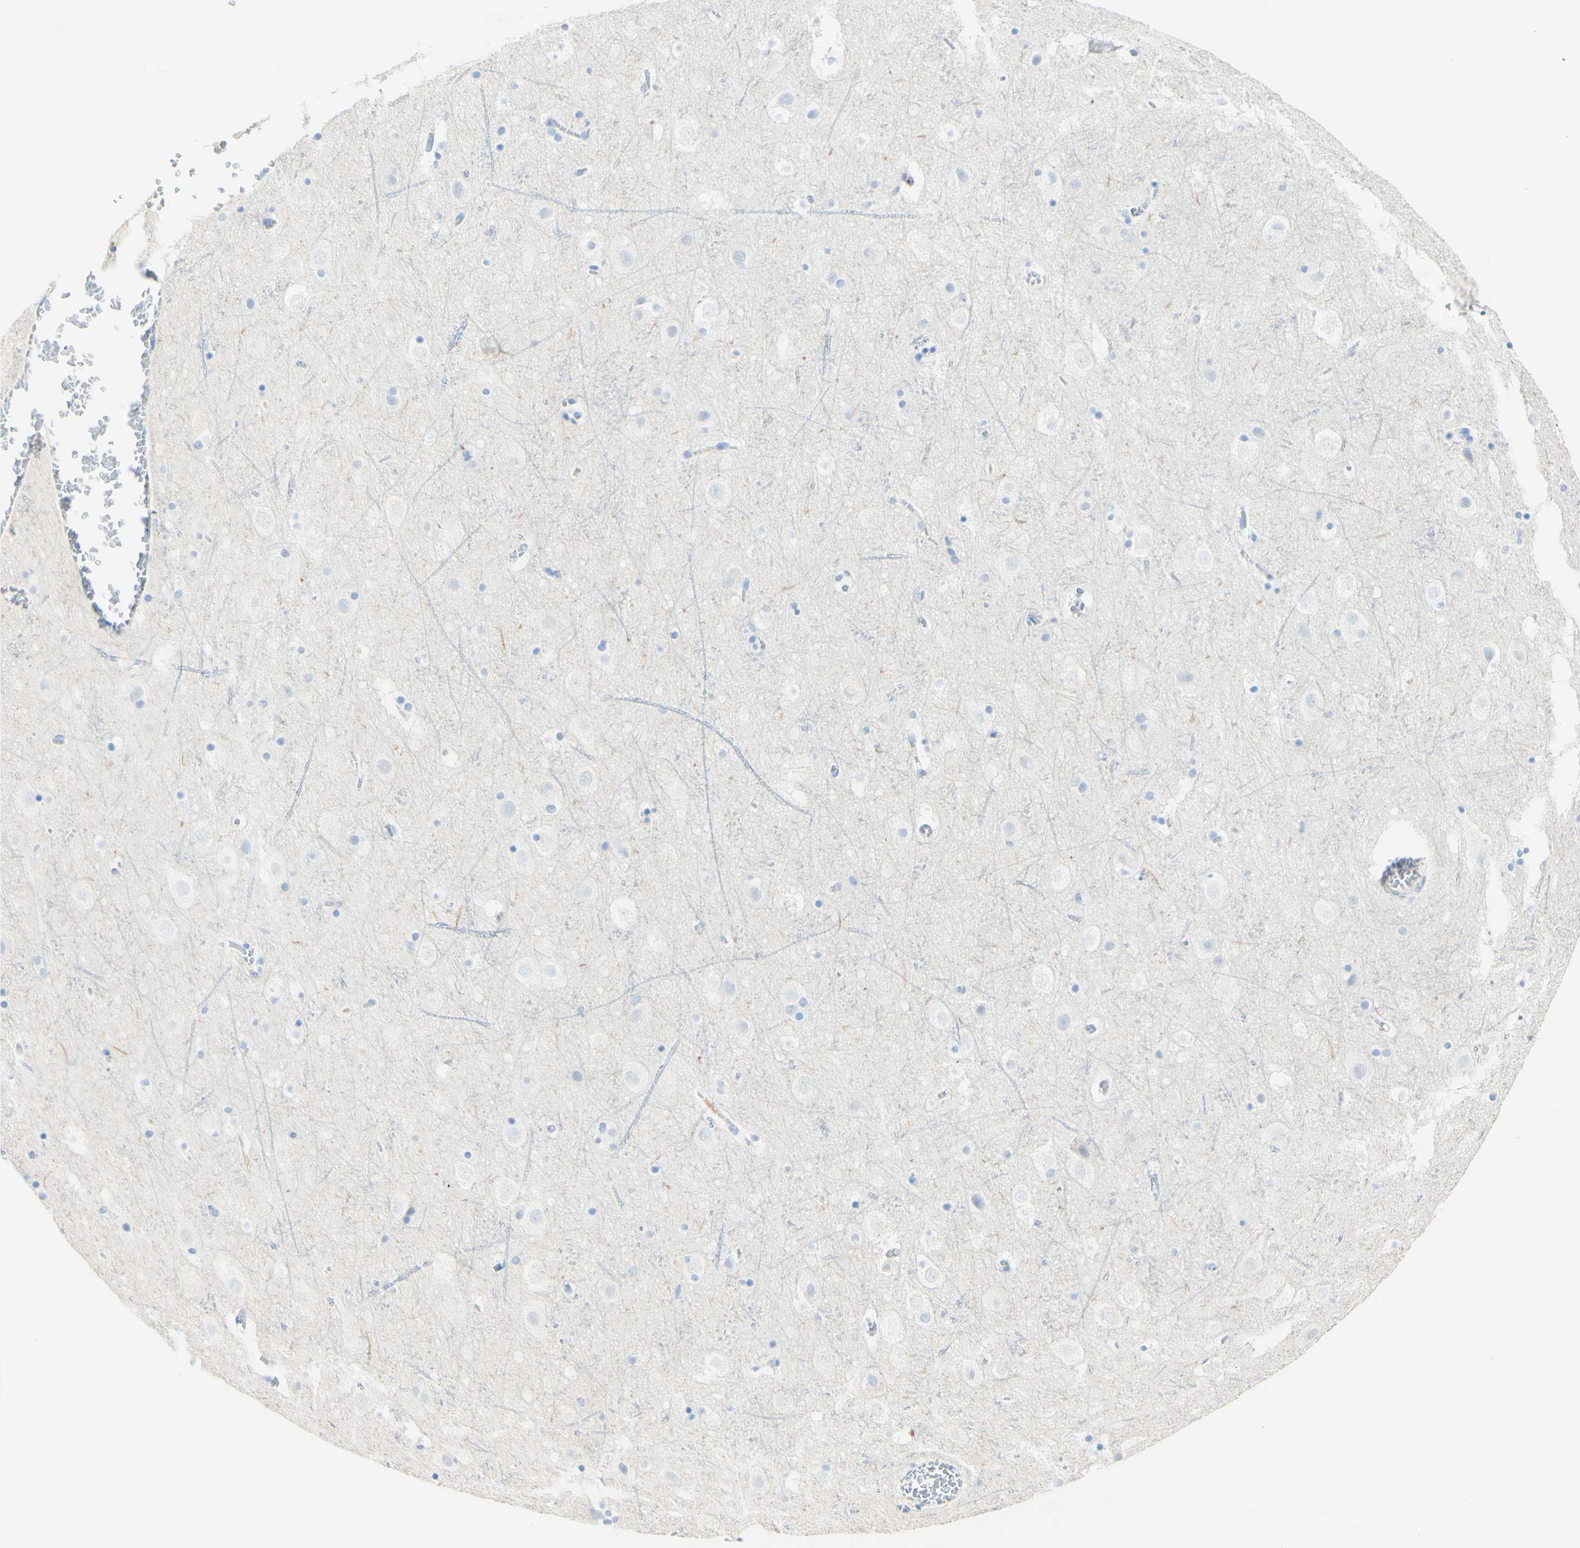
{"staining": {"intensity": "negative", "quantity": "none", "location": "none"}, "tissue": "cerebral cortex", "cell_type": "Endothelial cells", "image_type": "normal", "snomed": [{"axis": "morphology", "description": "Normal tissue, NOS"}, {"axis": "topography", "description": "Cerebral cortex"}], "caption": "High magnification brightfield microscopy of benign cerebral cortex stained with DAB (brown) and counterstained with hematoxylin (blue): endothelial cells show no significant staining. The staining is performed using DAB brown chromogen with nuclei counter-stained in using hematoxylin.", "gene": "PIGR", "patient": {"sex": "male", "age": 45}}